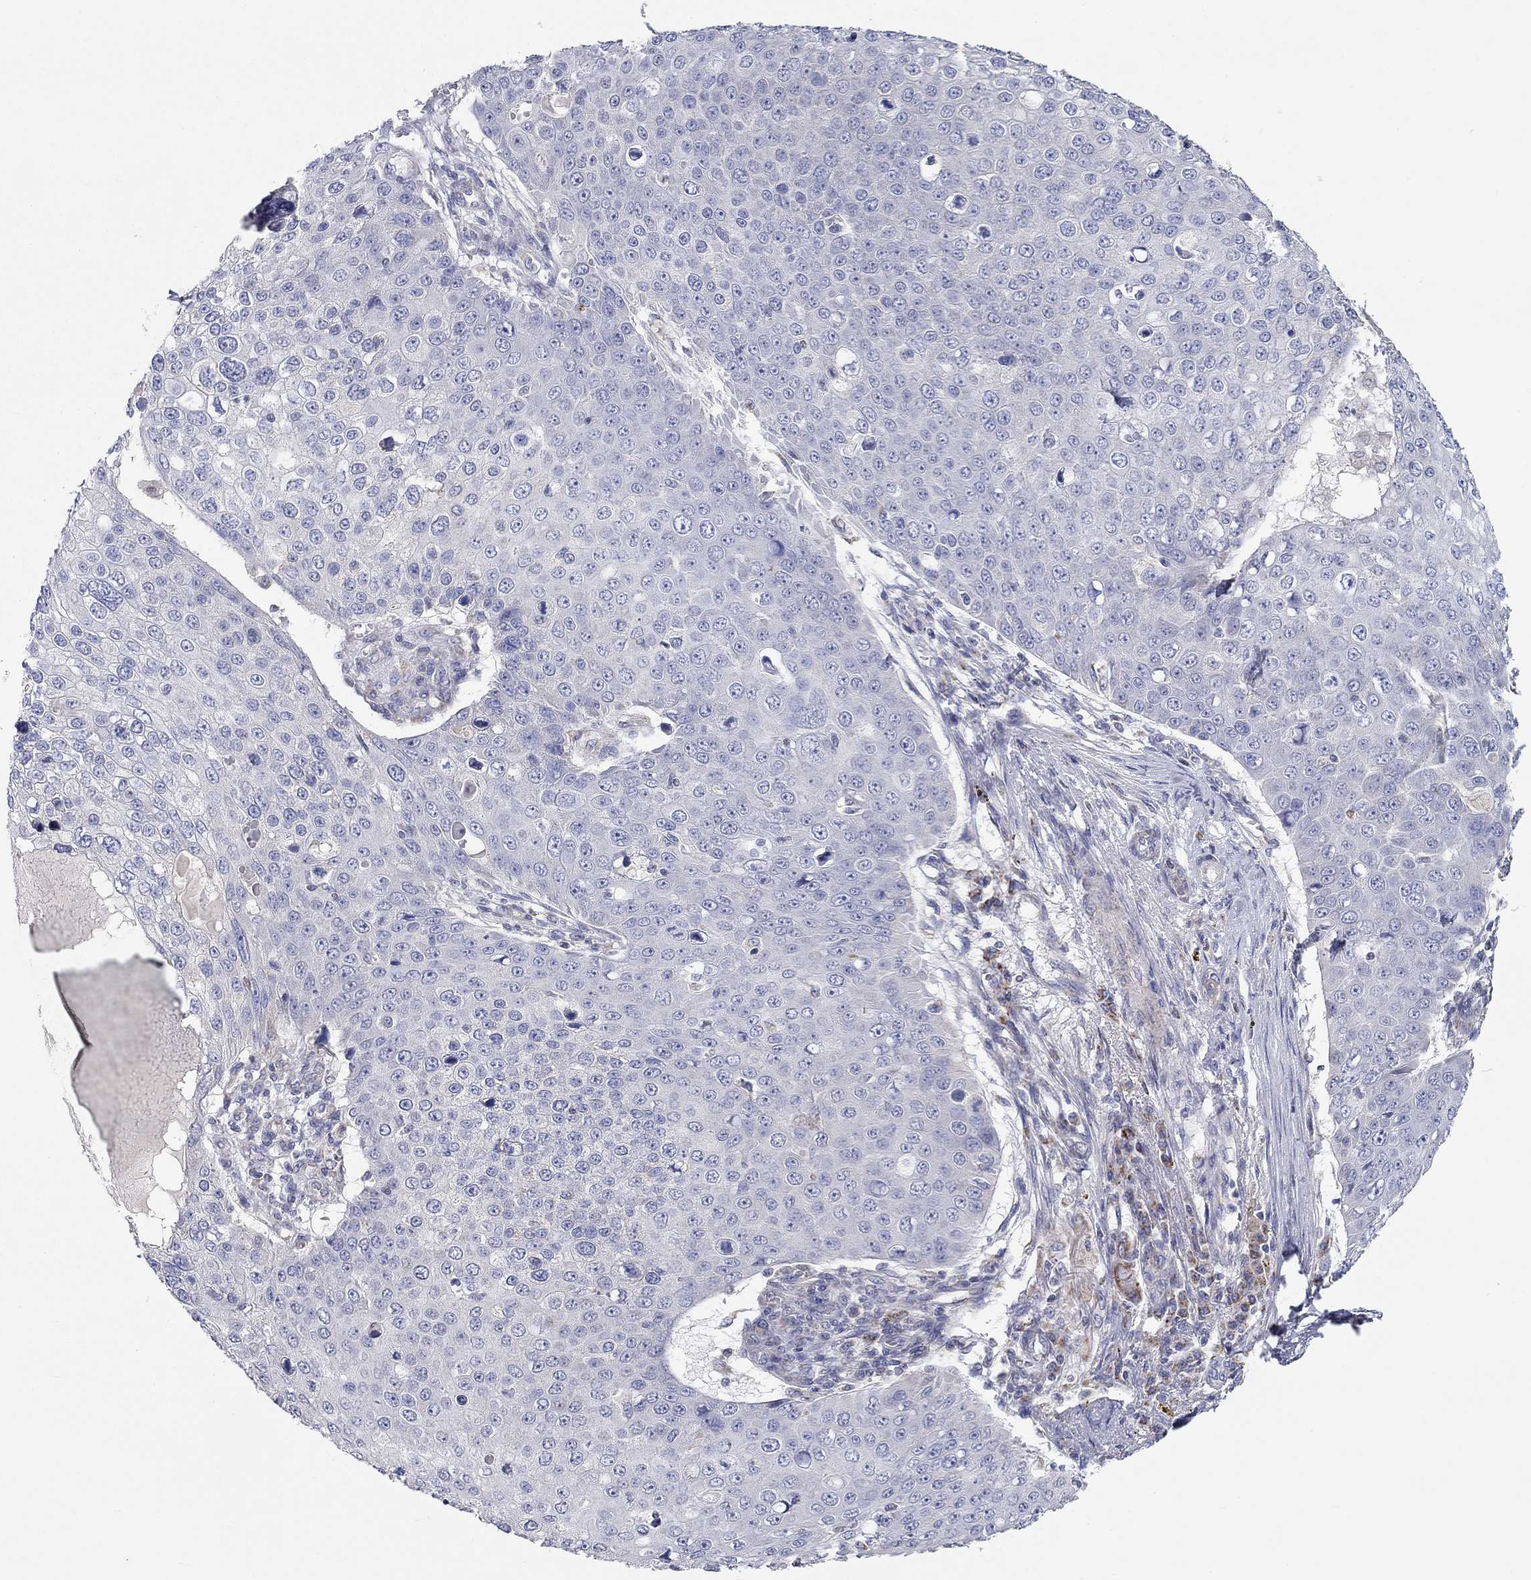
{"staining": {"intensity": "negative", "quantity": "none", "location": "none"}, "tissue": "skin cancer", "cell_type": "Tumor cells", "image_type": "cancer", "snomed": [{"axis": "morphology", "description": "Squamous cell carcinoma, NOS"}, {"axis": "topography", "description": "Skin"}], "caption": "Micrograph shows no significant protein staining in tumor cells of skin cancer (squamous cell carcinoma). (DAB (3,3'-diaminobenzidine) IHC, high magnification).", "gene": "RCAN1", "patient": {"sex": "male", "age": 71}}